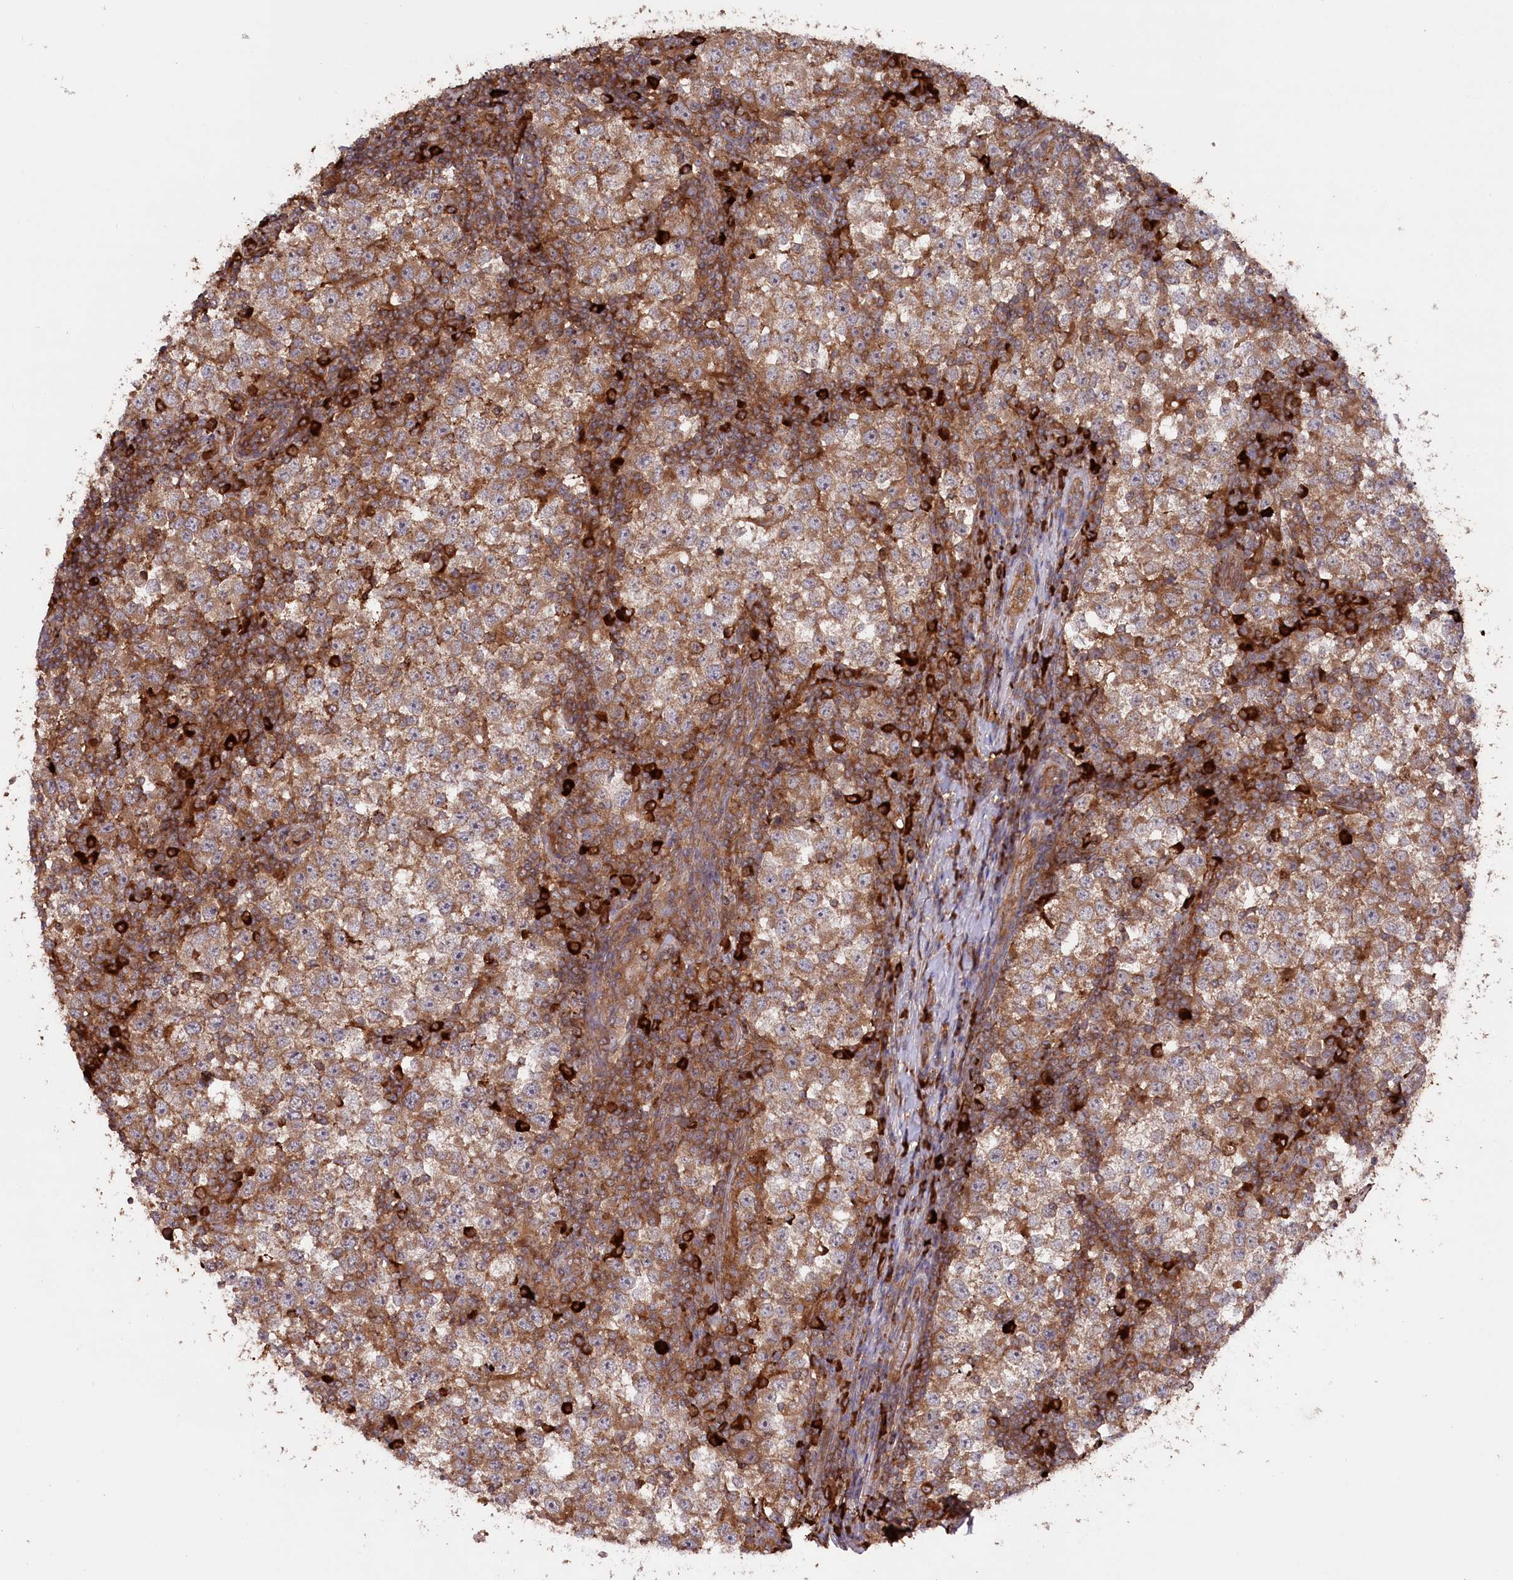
{"staining": {"intensity": "moderate", "quantity": ">75%", "location": "cytoplasmic/membranous"}, "tissue": "testis cancer", "cell_type": "Tumor cells", "image_type": "cancer", "snomed": [{"axis": "morphology", "description": "Seminoma, NOS"}, {"axis": "topography", "description": "Testis"}], "caption": "Brown immunohistochemical staining in human seminoma (testis) displays moderate cytoplasmic/membranous expression in approximately >75% of tumor cells. (DAB (3,3'-diaminobenzidine) IHC with brightfield microscopy, high magnification).", "gene": "PPP1R21", "patient": {"sex": "male", "age": 65}}